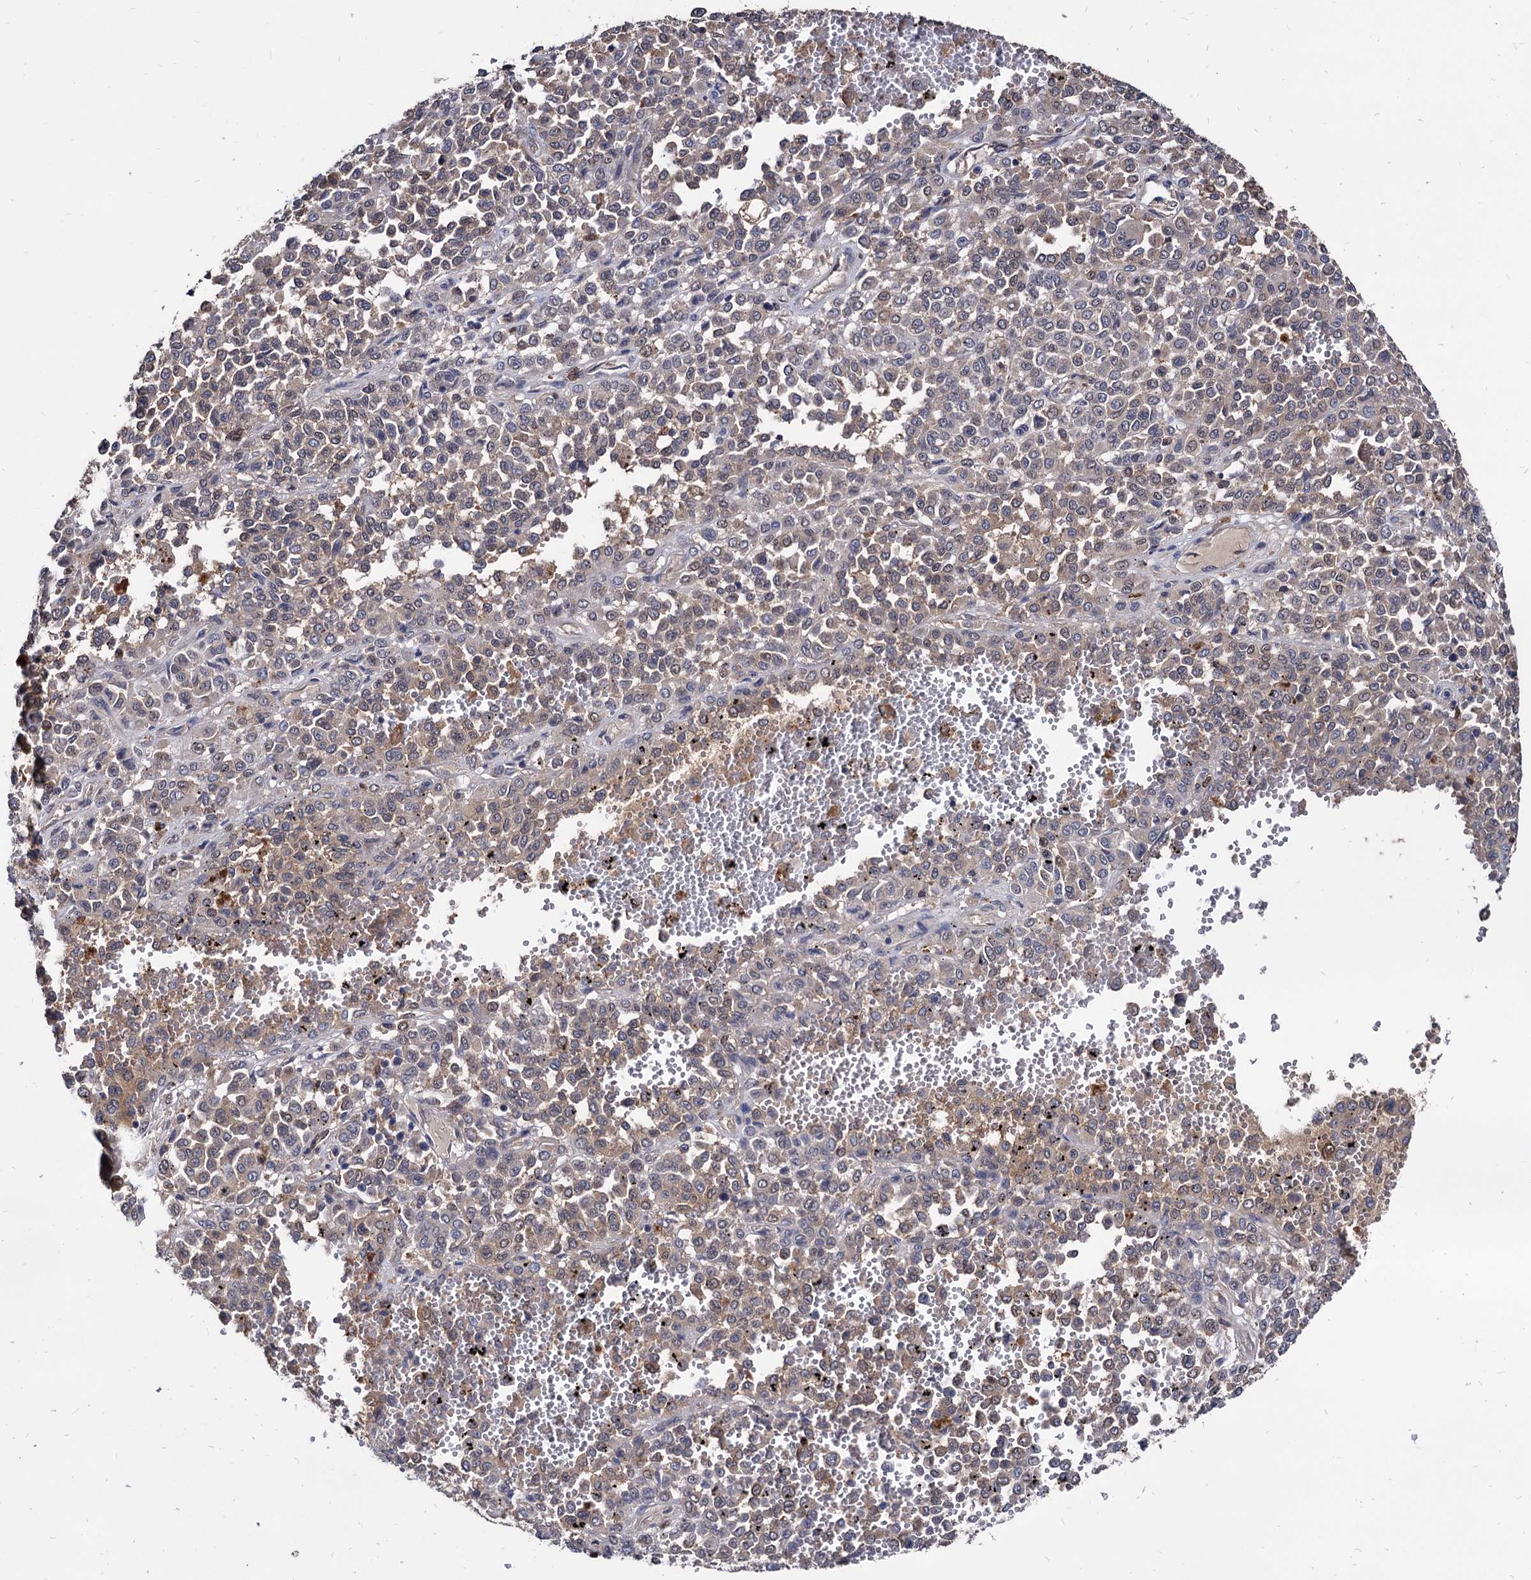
{"staining": {"intensity": "weak", "quantity": "25%-75%", "location": "cytoplasmic/membranous"}, "tissue": "melanoma", "cell_type": "Tumor cells", "image_type": "cancer", "snomed": [{"axis": "morphology", "description": "Malignant melanoma, Metastatic site"}, {"axis": "topography", "description": "Pancreas"}], "caption": "Immunohistochemistry (IHC) photomicrograph of neoplastic tissue: melanoma stained using immunohistochemistry displays low levels of weak protein expression localized specifically in the cytoplasmic/membranous of tumor cells, appearing as a cytoplasmic/membranous brown color.", "gene": "CPPED1", "patient": {"sex": "female", "age": 30}}